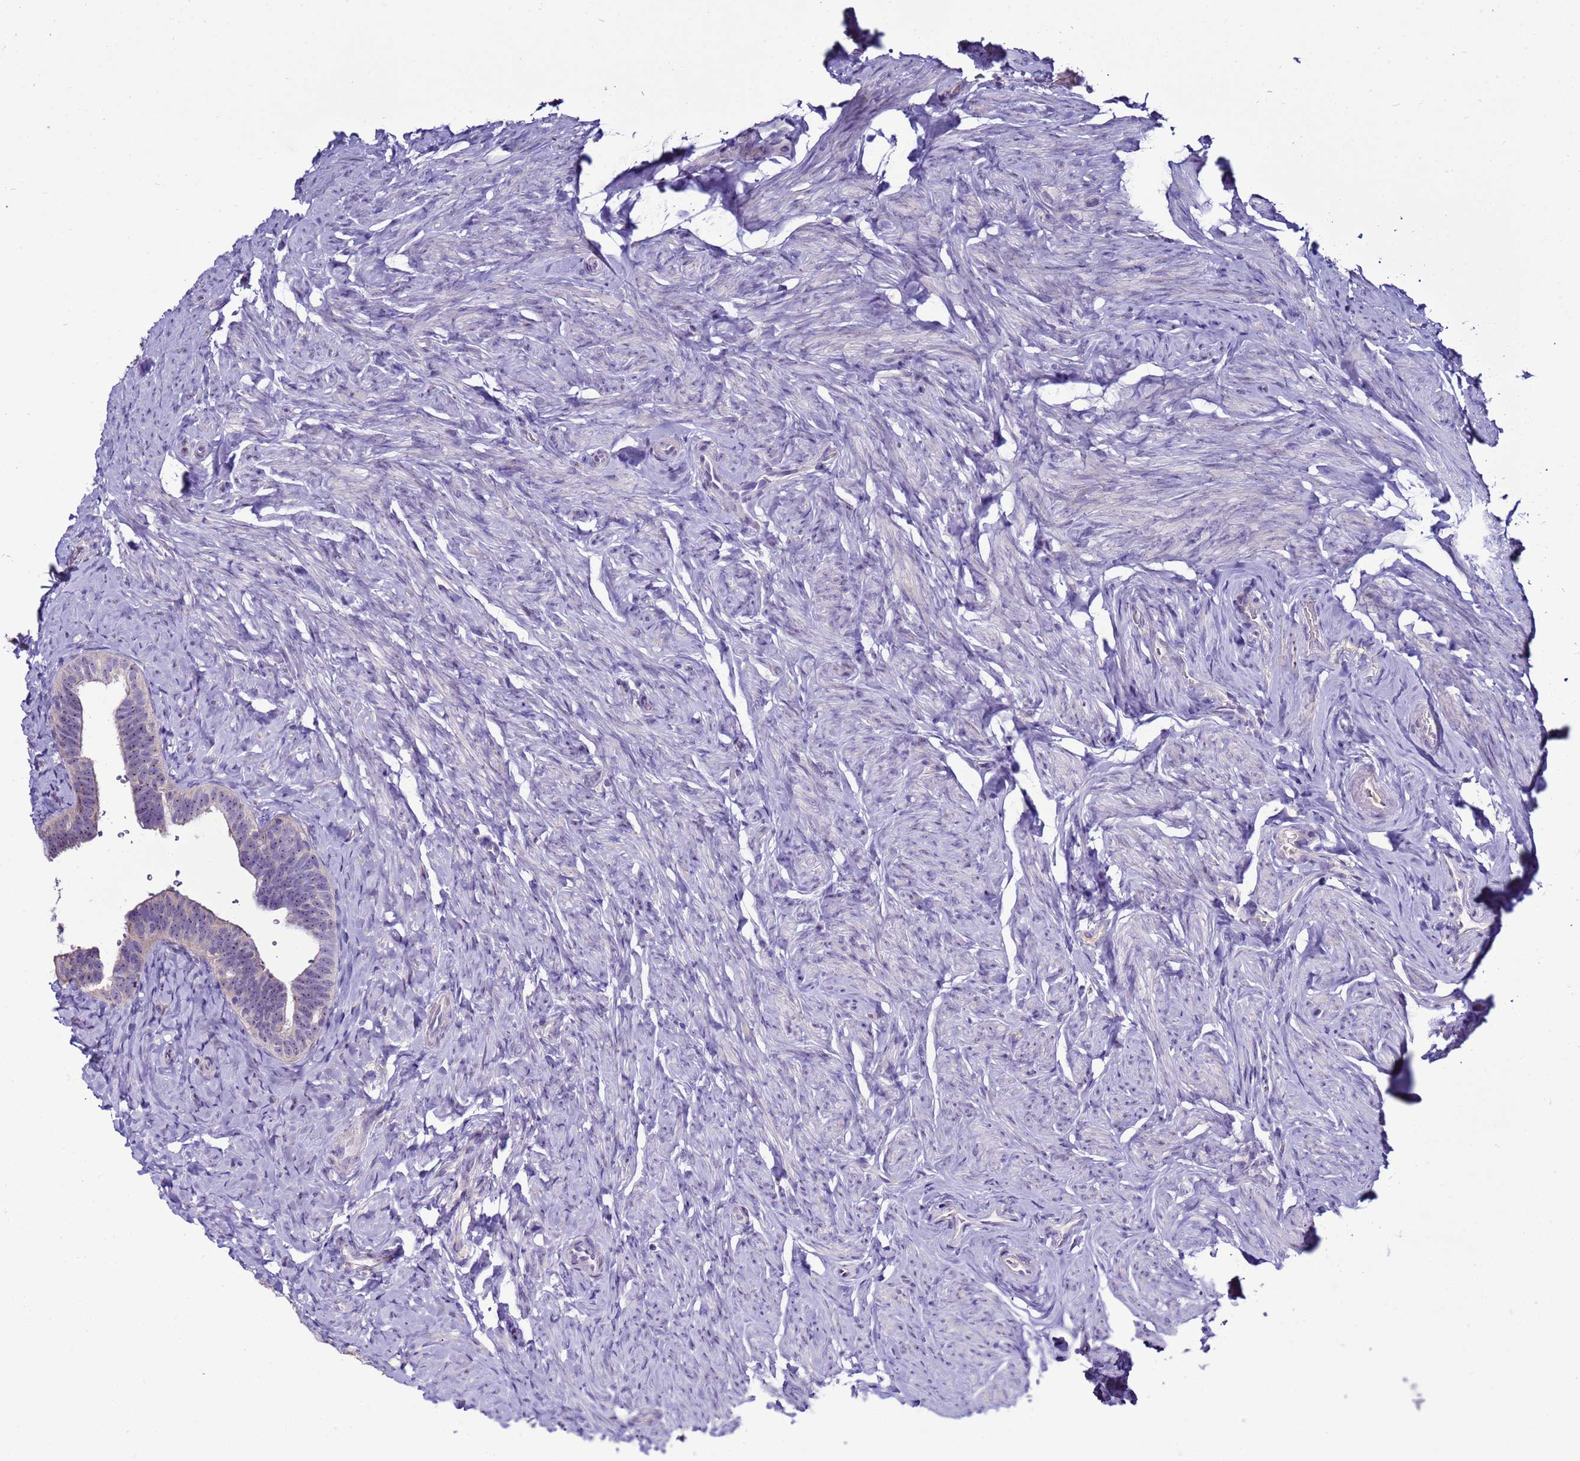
{"staining": {"intensity": "weak", "quantity": "<25%", "location": "cytoplasmic/membranous,nuclear"}, "tissue": "fallopian tube", "cell_type": "Glandular cells", "image_type": "normal", "snomed": [{"axis": "morphology", "description": "Normal tissue, NOS"}, {"axis": "topography", "description": "Fallopian tube"}], "caption": "IHC of unremarkable fallopian tube demonstrates no positivity in glandular cells. (DAB immunohistochemistry (IHC) with hematoxylin counter stain).", "gene": "NOL8", "patient": {"sex": "female", "age": 39}}